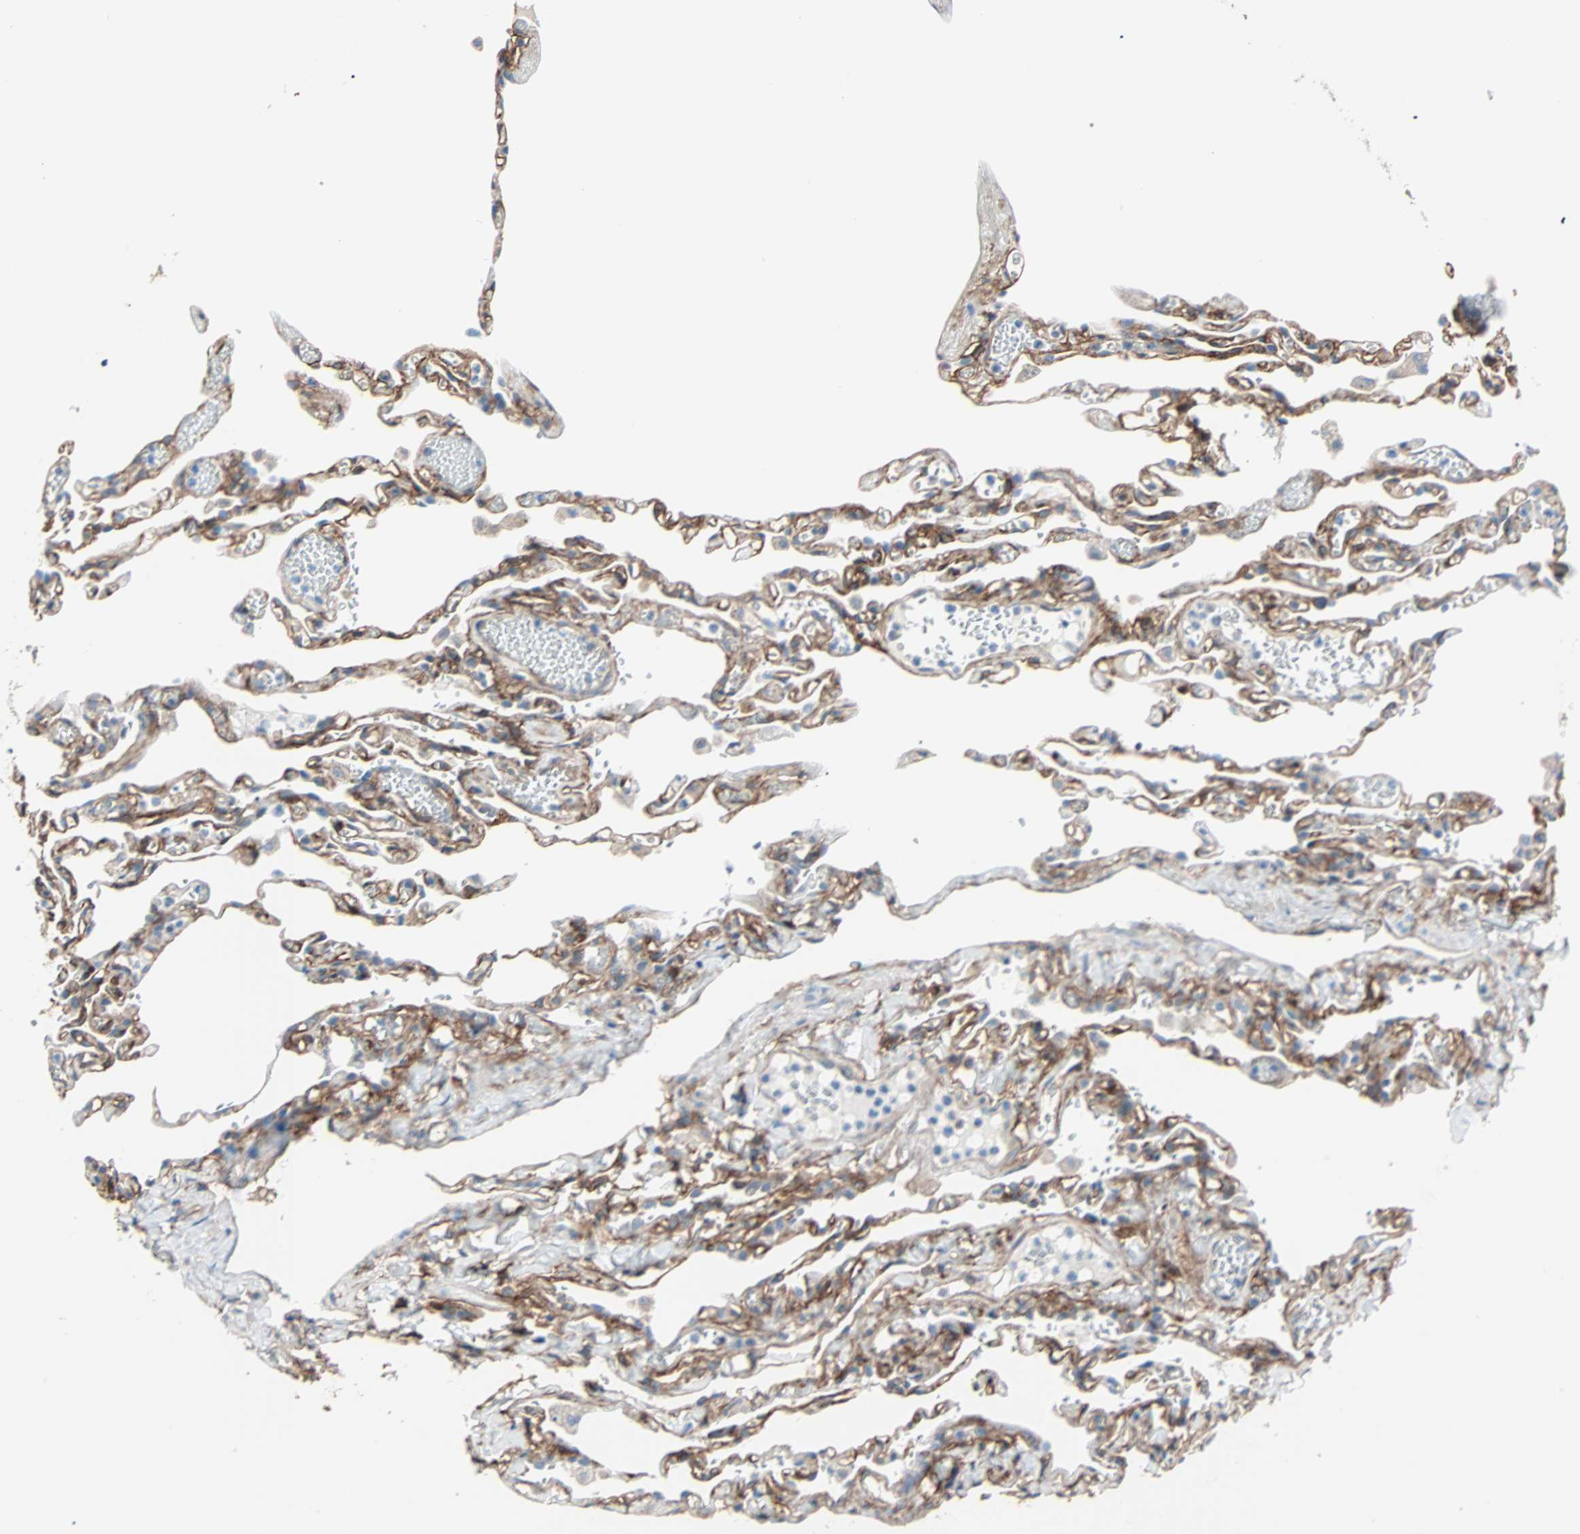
{"staining": {"intensity": "strong", "quantity": ">75%", "location": "cytoplasmic/membranous"}, "tissue": "lung", "cell_type": "Alveolar cells", "image_type": "normal", "snomed": [{"axis": "morphology", "description": "Normal tissue, NOS"}, {"axis": "topography", "description": "Lung"}], "caption": "The image reveals immunohistochemical staining of benign lung. There is strong cytoplasmic/membranous expression is identified in about >75% of alveolar cells. (brown staining indicates protein expression, while blue staining denotes nuclei).", "gene": "EPB41L2", "patient": {"sex": "male", "age": 21}}